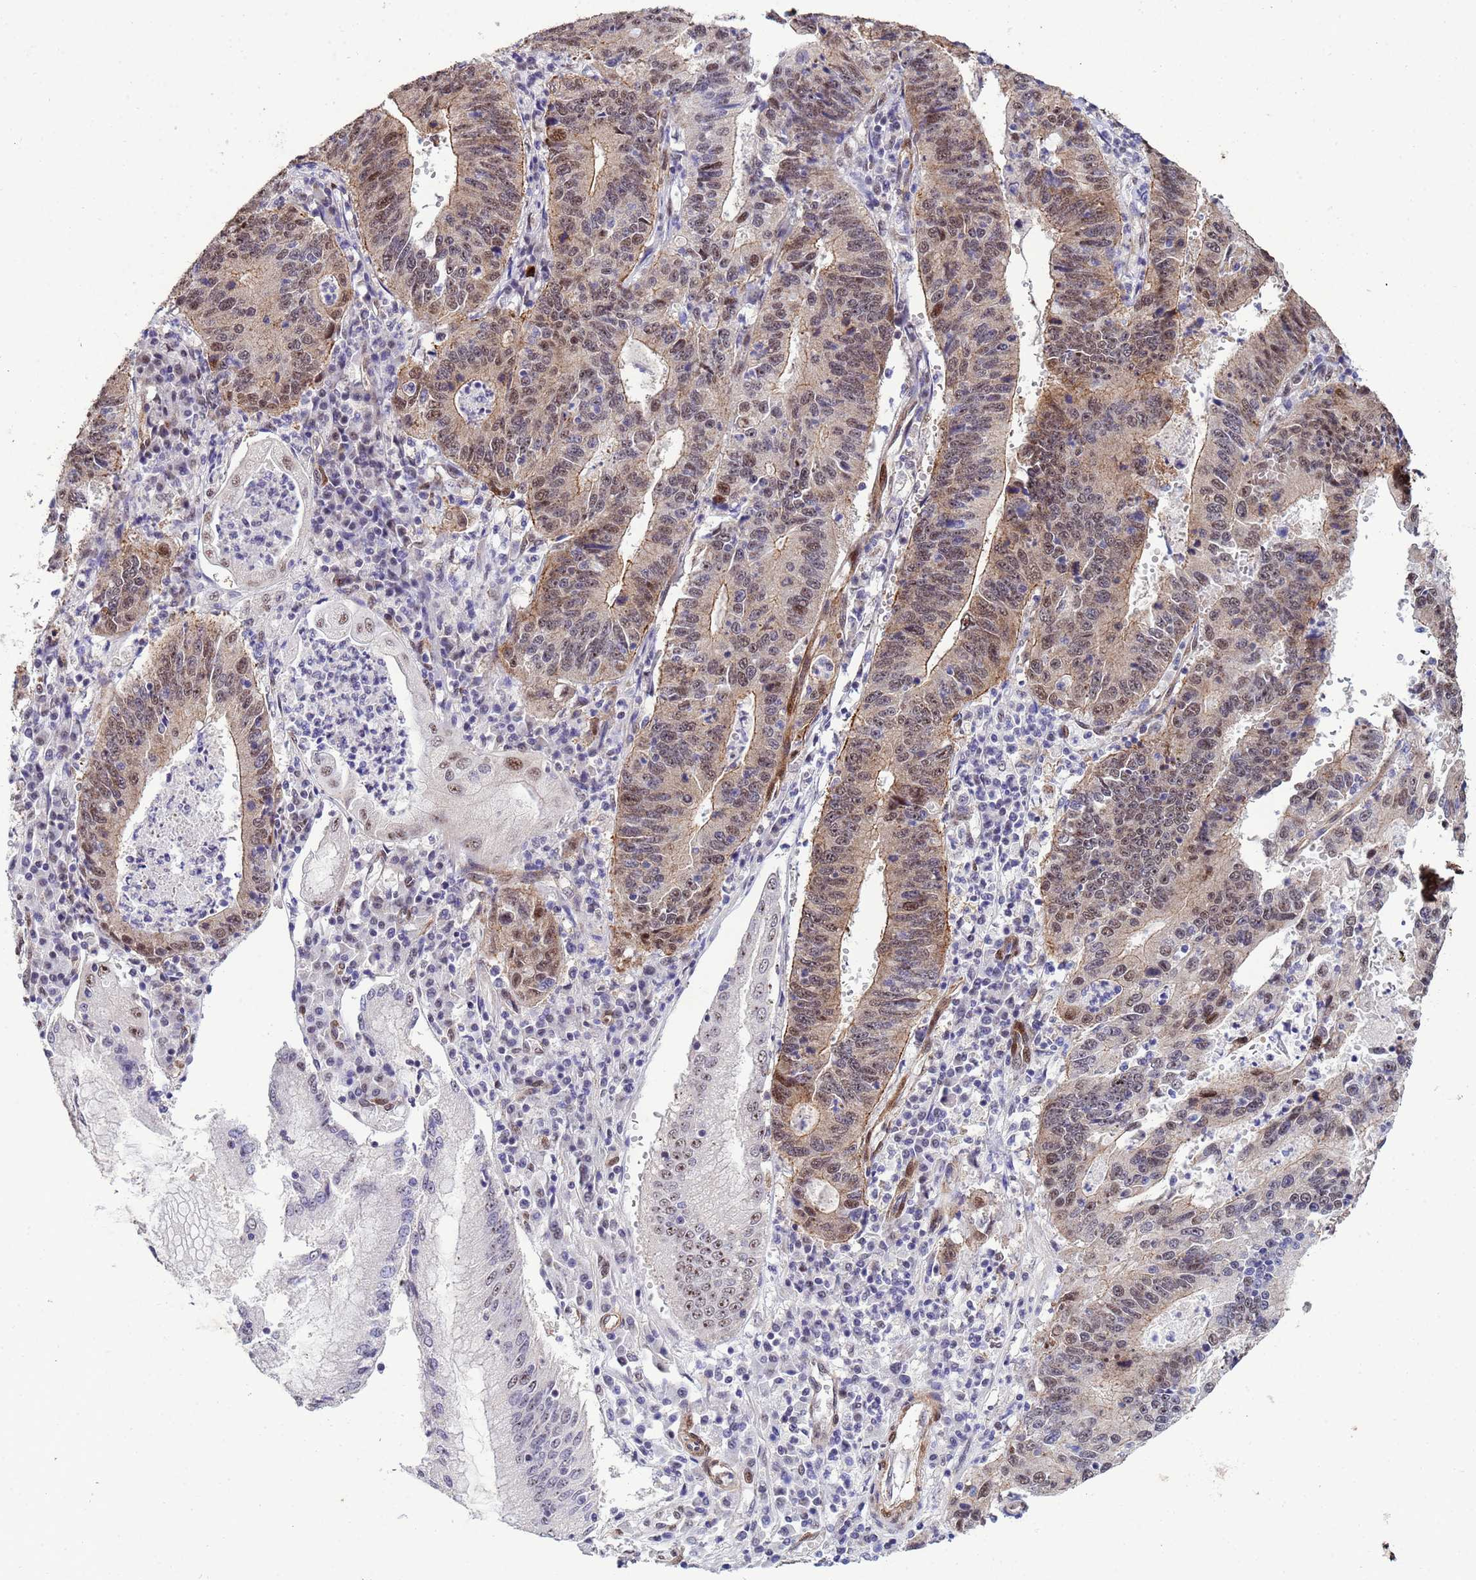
{"staining": {"intensity": "weak", "quantity": ">75%", "location": "cytoplasmic/membranous,nuclear"}, "tissue": "stomach cancer", "cell_type": "Tumor cells", "image_type": "cancer", "snomed": [{"axis": "morphology", "description": "Adenocarcinoma, NOS"}, {"axis": "topography", "description": "Stomach"}], "caption": "Stomach cancer (adenocarcinoma) stained for a protein reveals weak cytoplasmic/membranous and nuclear positivity in tumor cells. Nuclei are stained in blue.", "gene": "TRIP6", "patient": {"sex": "male", "age": 59}}